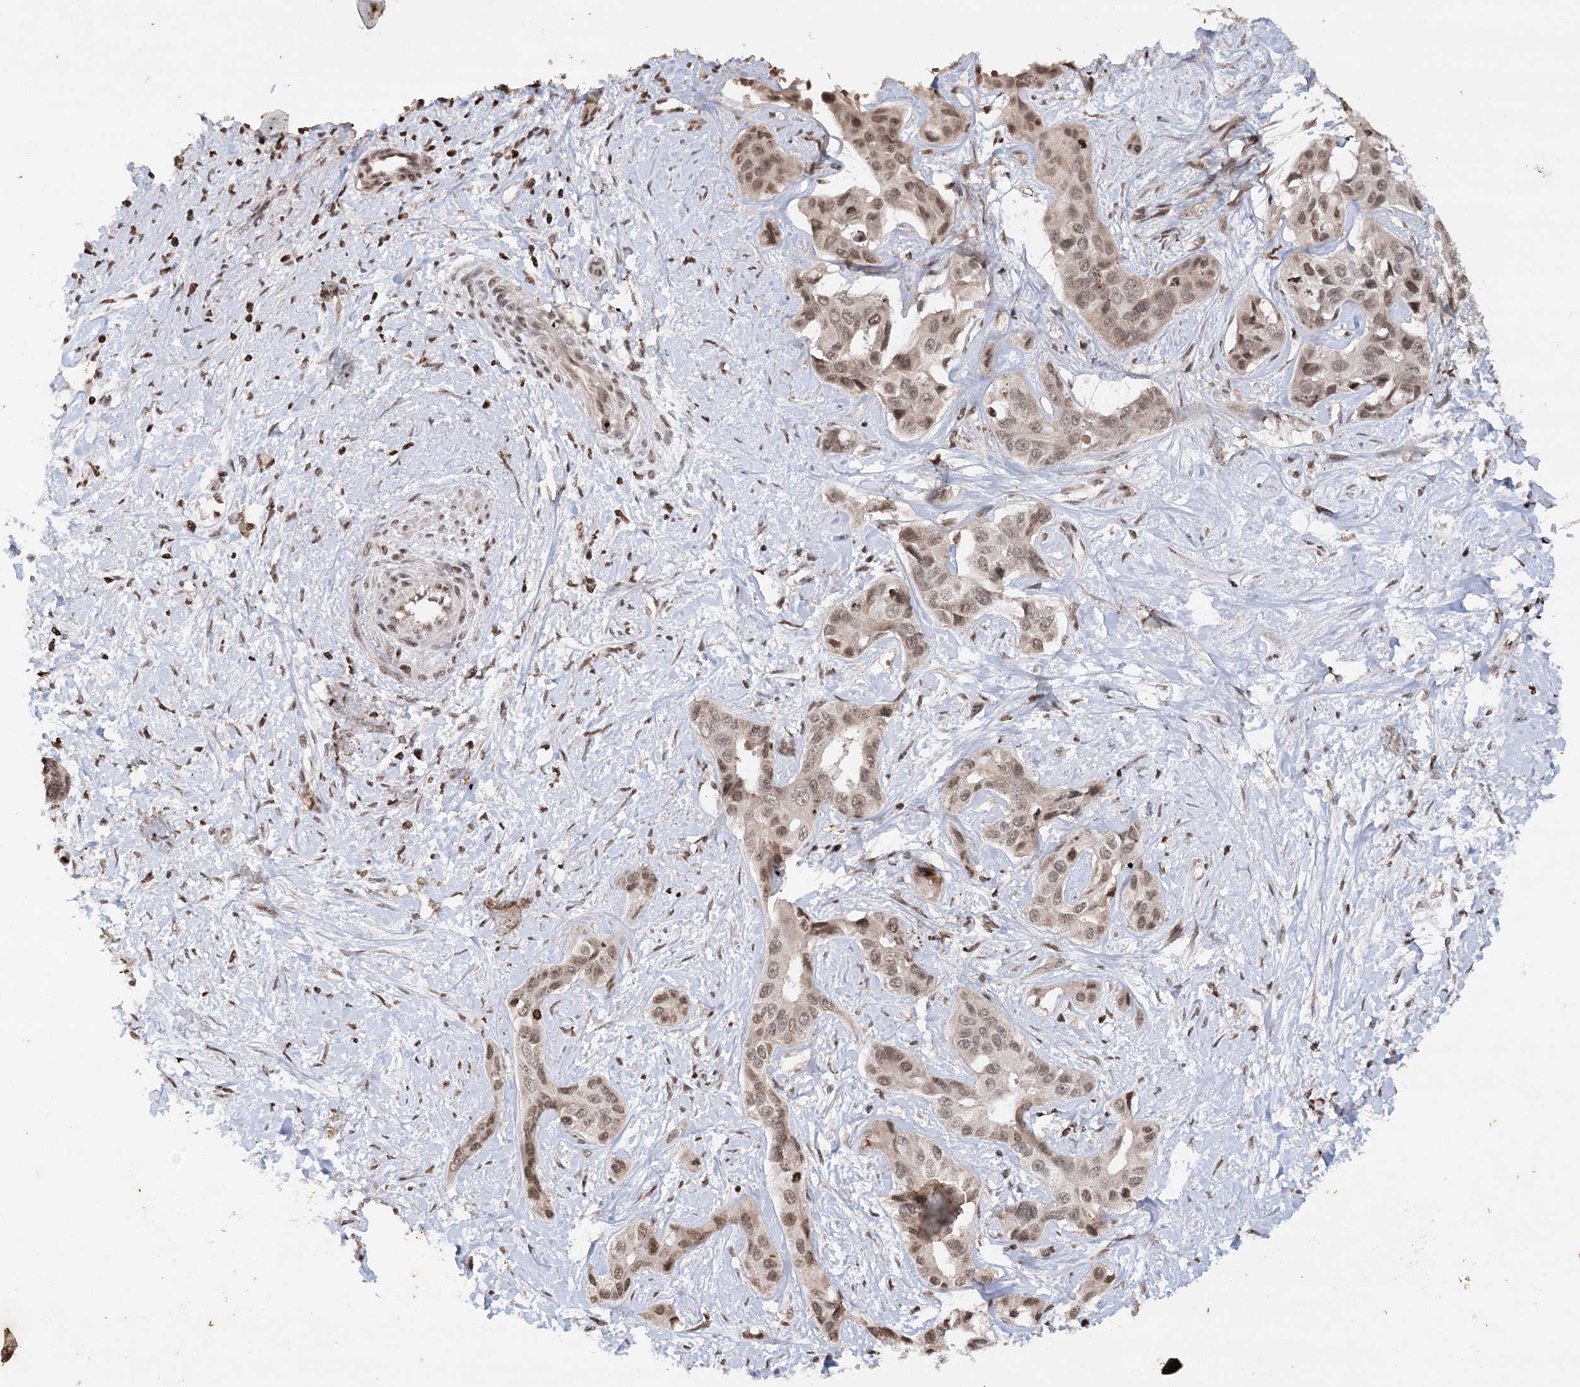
{"staining": {"intensity": "weak", "quantity": ">75%", "location": "nuclear"}, "tissue": "liver cancer", "cell_type": "Tumor cells", "image_type": "cancer", "snomed": [{"axis": "morphology", "description": "Cholangiocarcinoma"}, {"axis": "topography", "description": "Liver"}], "caption": "Immunohistochemical staining of human cholangiocarcinoma (liver) exhibits low levels of weak nuclear staining in approximately >75% of tumor cells.", "gene": "NEDD9", "patient": {"sex": "male", "age": 59}}